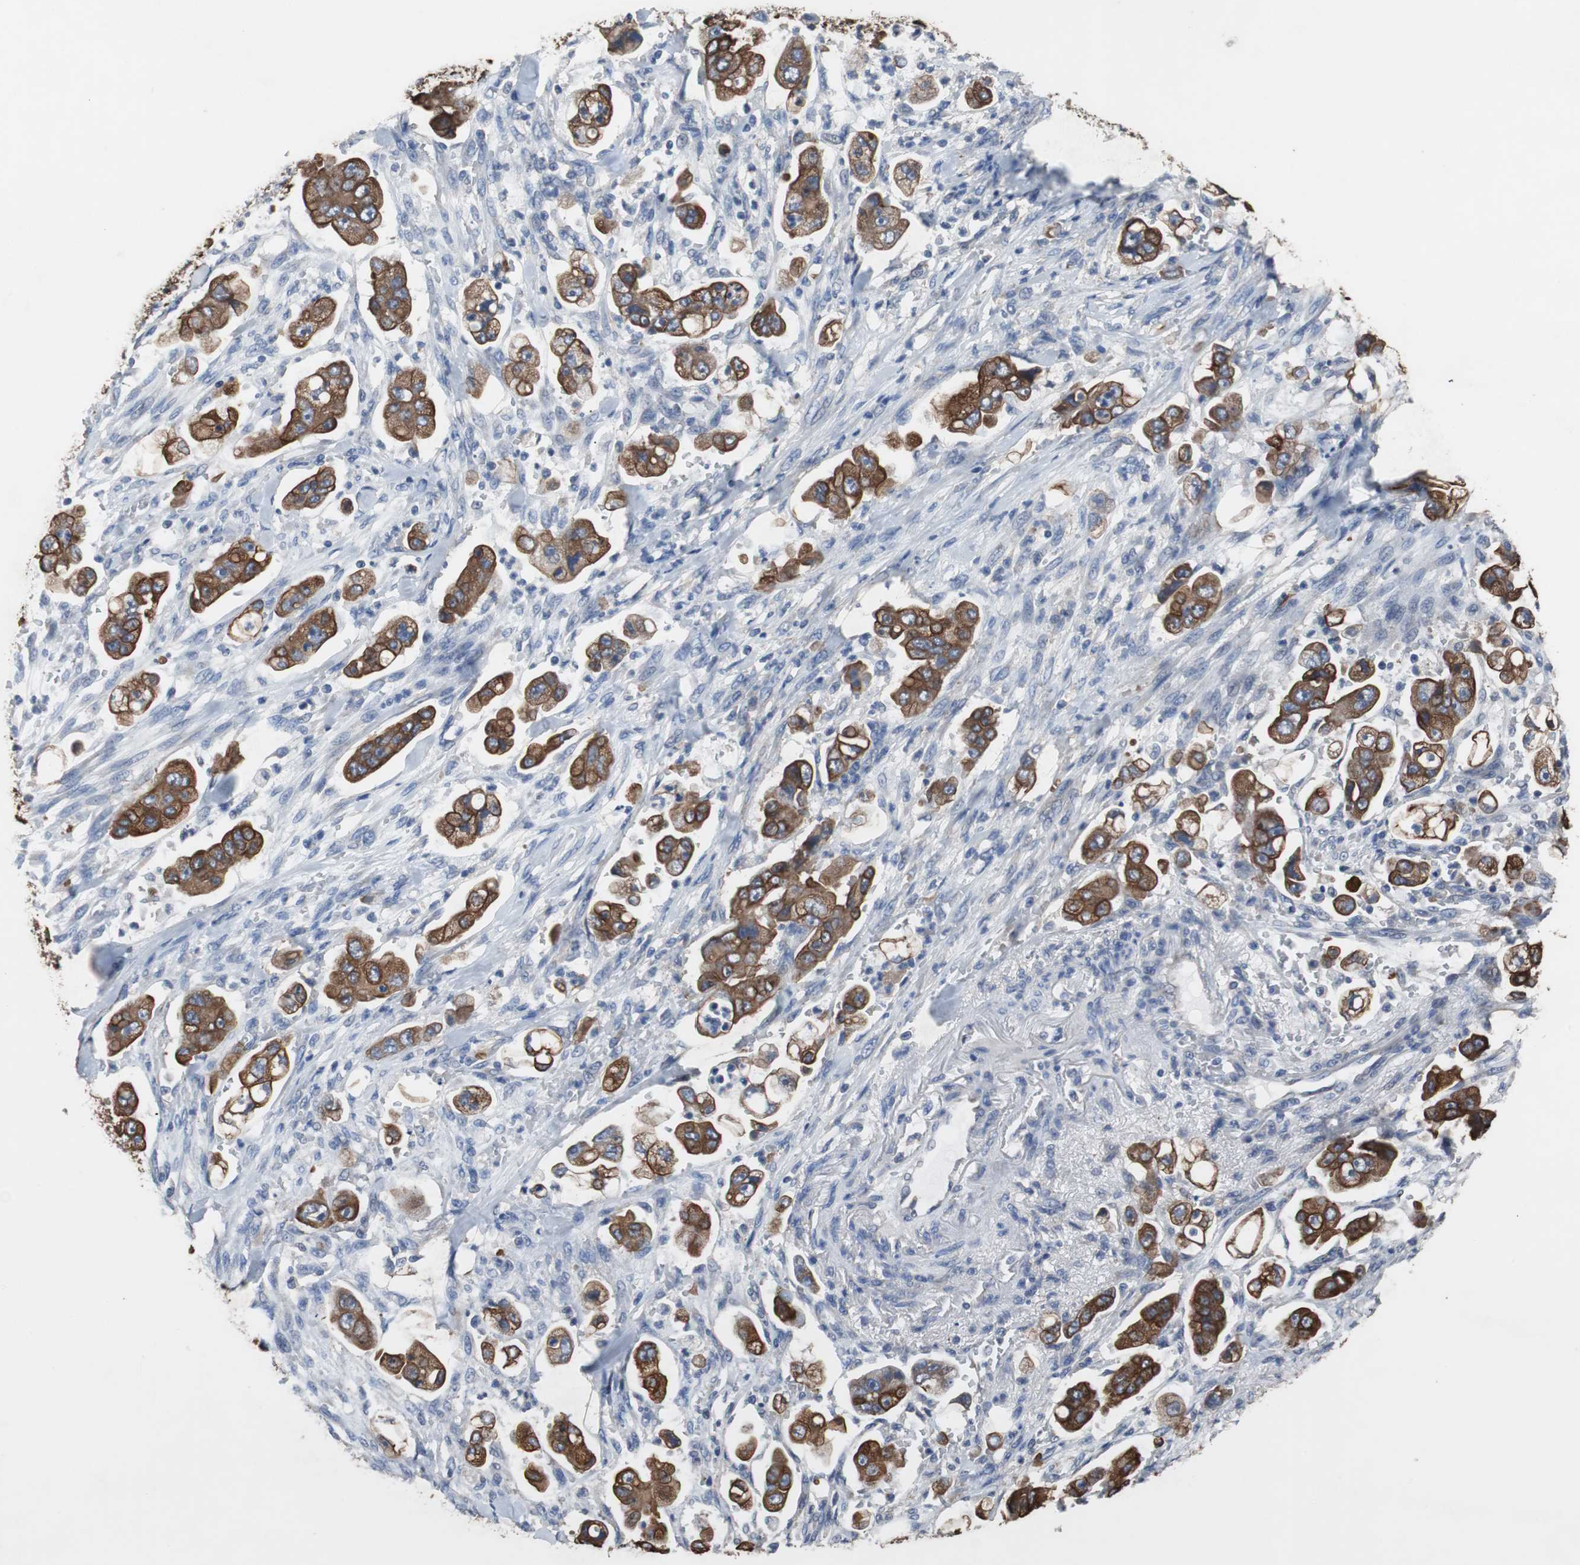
{"staining": {"intensity": "strong", "quantity": ">75%", "location": "cytoplasmic/membranous"}, "tissue": "stomach cancer", "cell_type": "Tumor cells", "image_type": "cancer", "snomed": [{"axis": "morphology", "description": "Adenocarcinoma, NOS"}, {"axis": "topography", "description": "Stomach"}], "caption": "This is a micrograph of immunohistochemistry (IHC) staining of stomach cancer (adenocarcinoma), which shows strong expression in the cytoplasmic/membranous of tumor cells.", "gene": "USP10", "patient": {"sex": "male", "age": 62}}